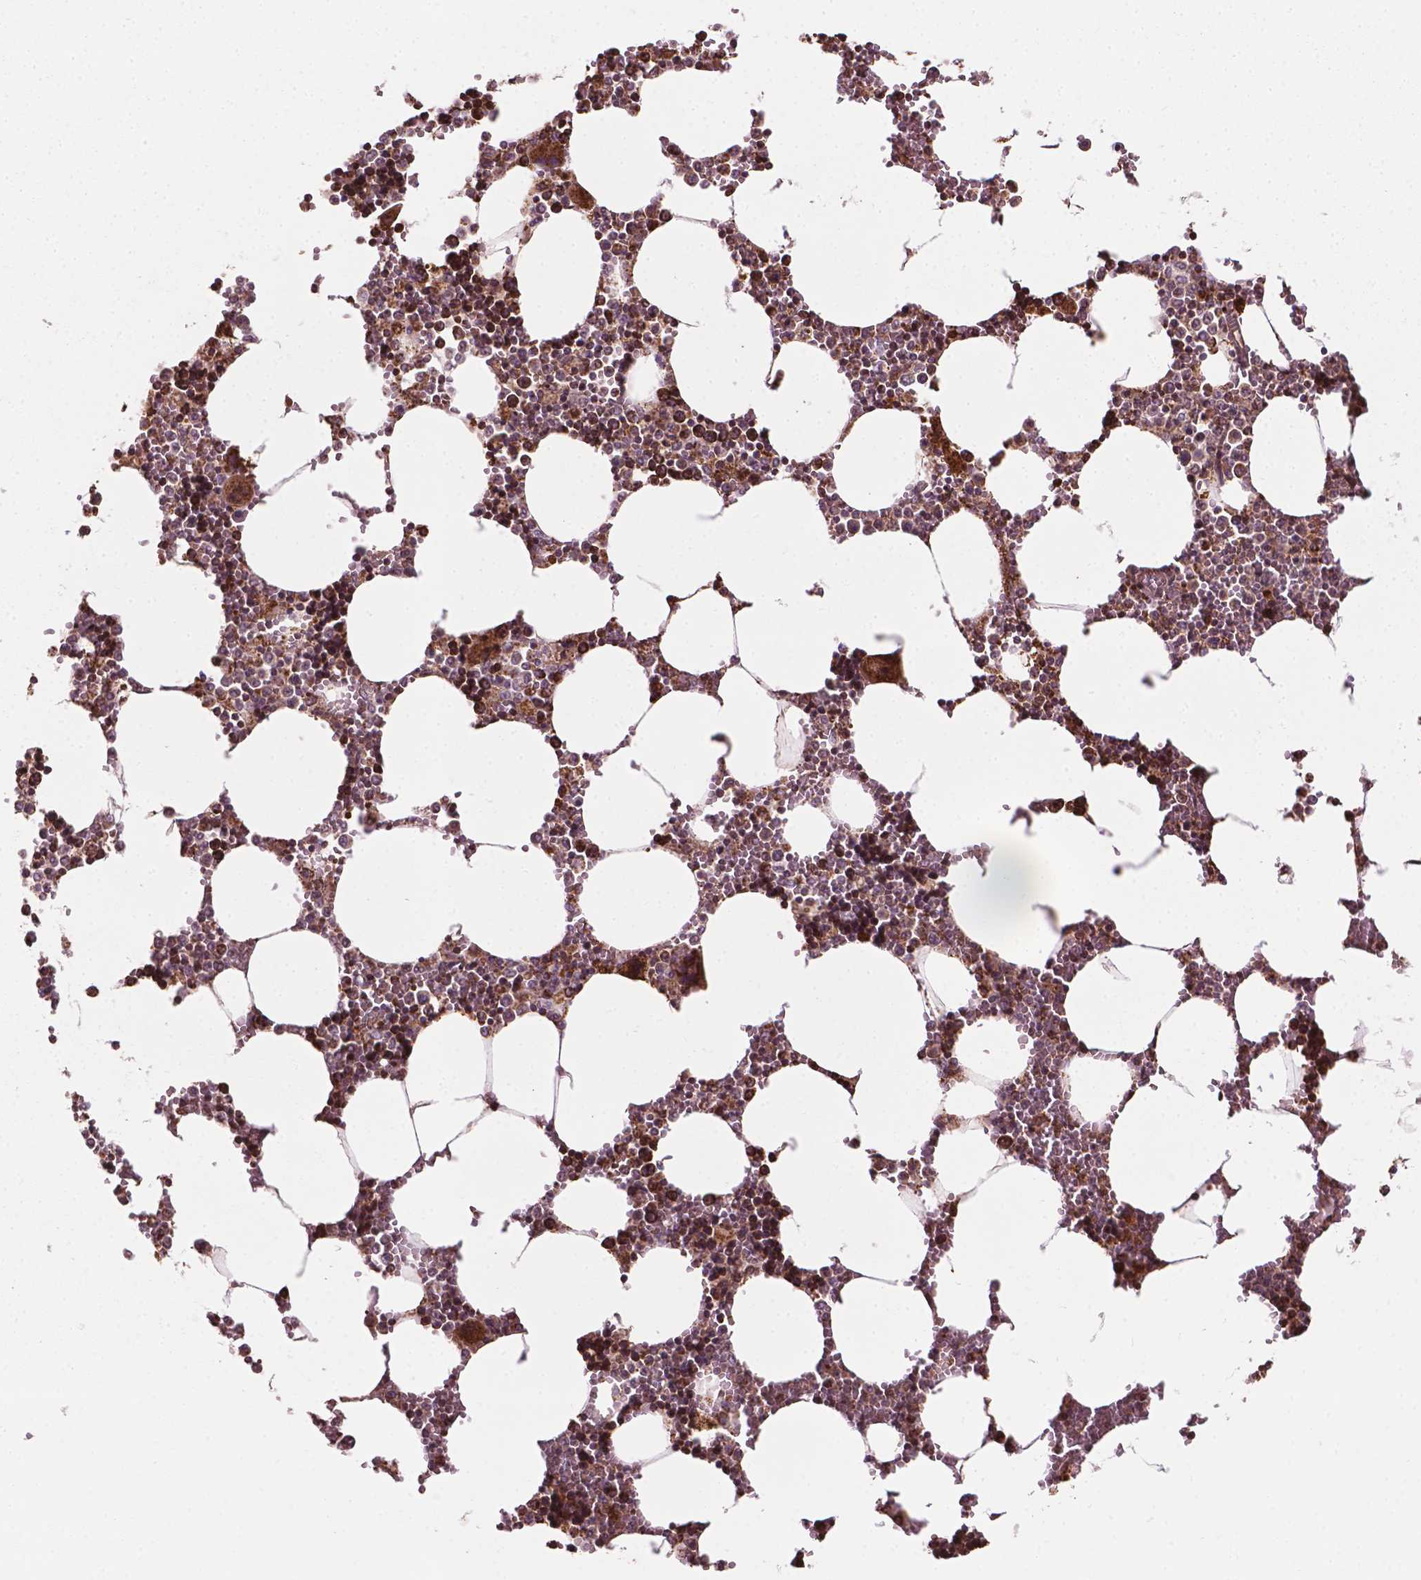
{"staining": {"intensity": "moderate", "quantity": "25%-75%", "location": "cytoplasmic/membranous,nuclear"}, "tissue": "bone marrow", "cell_type": "Hematopoietic cells", "image_type": "normal", "snomed": [{"axis": "morphology", "description": "Normal tissue, NOS"}, {"axis": "topography", "description": "Bone marrow"}], "caption": "Protein staining of benign bone marrow reveals moderate cytoplasmic/membranous,nuclear expression in approximately 25%-75% of hematopoietic cells.", "gene": "HS3ST3A1", "patient": {"sex": "male", "age": 54}}